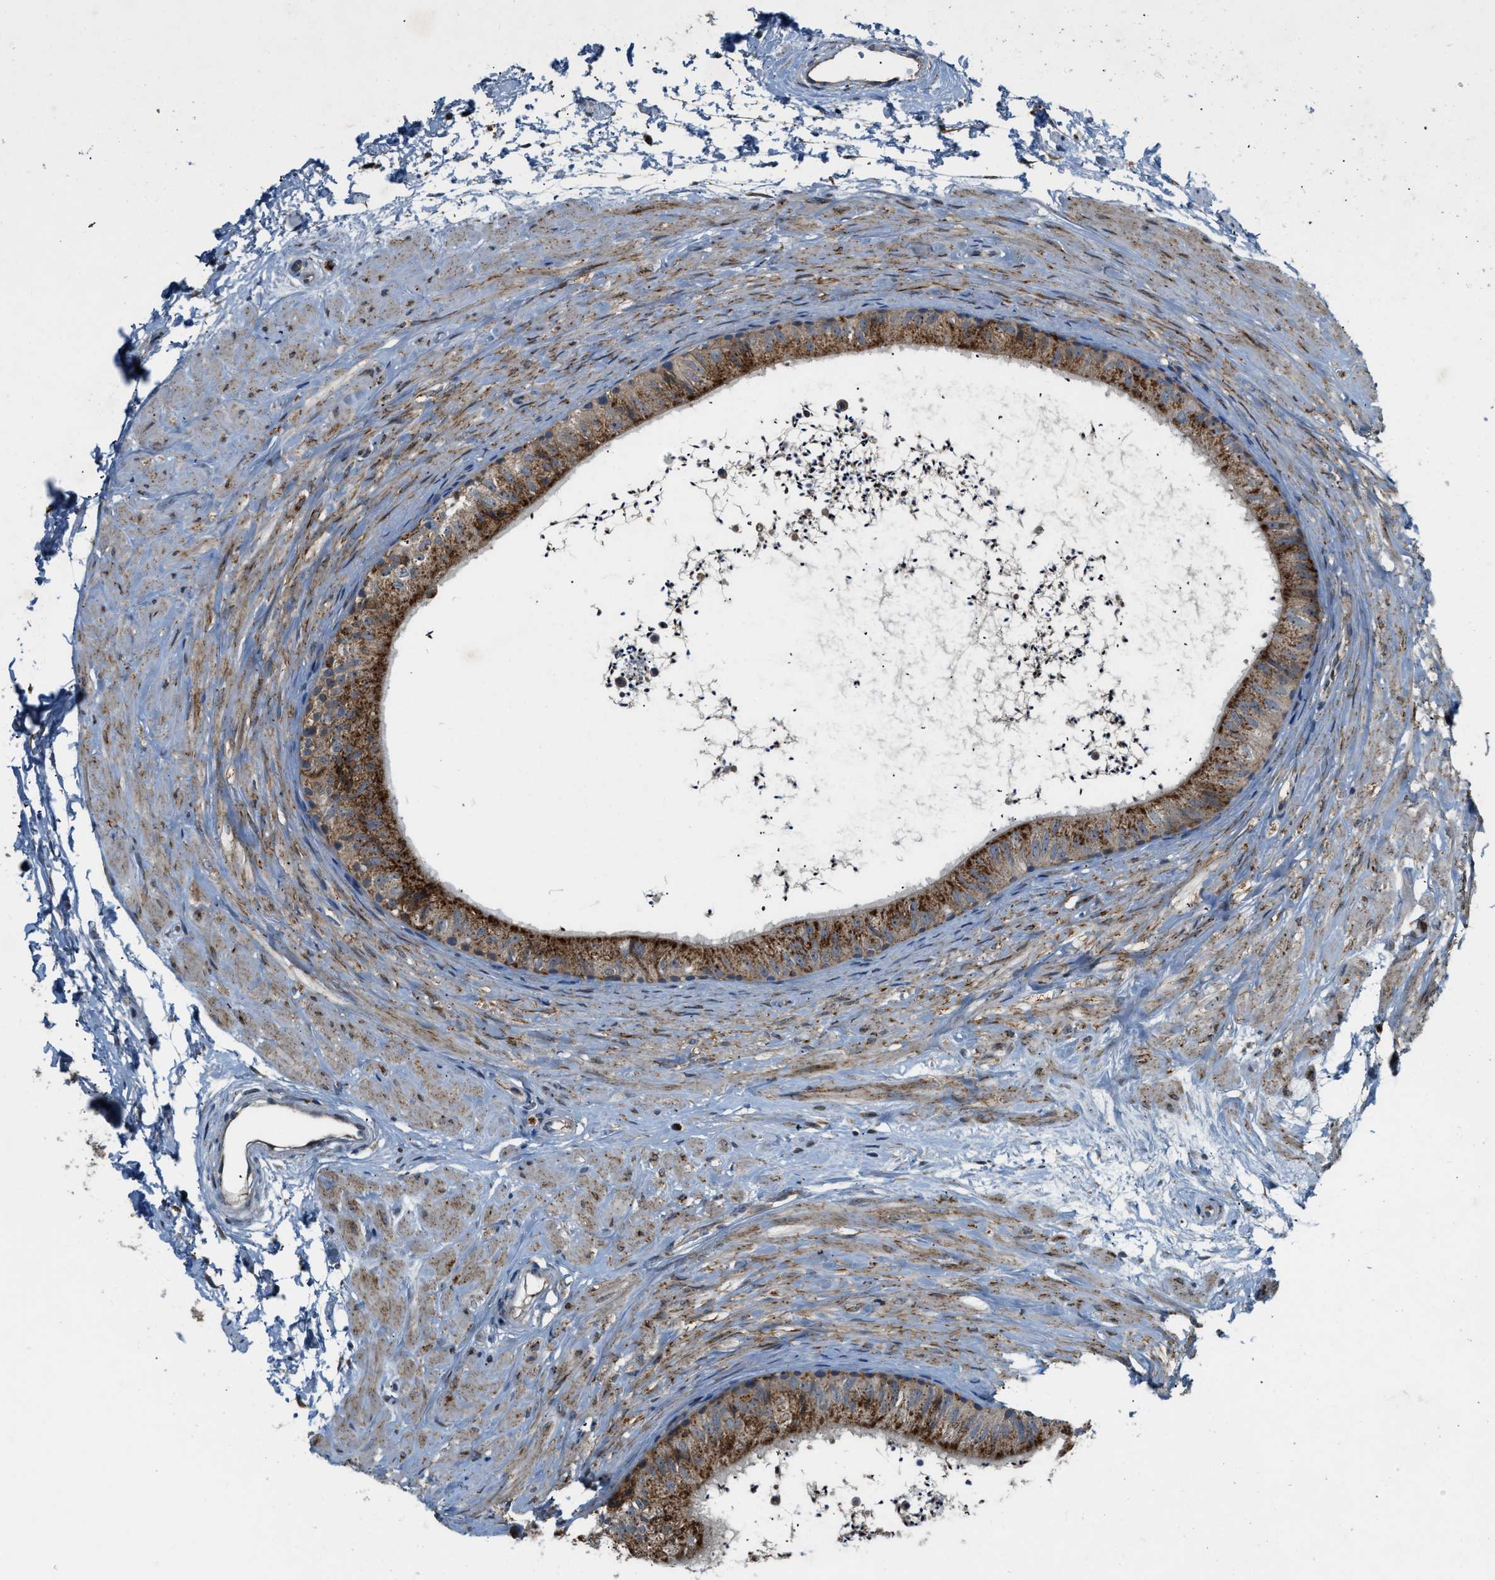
{"staining": {"intensity": "strong", "quantity": ">75%", "location": "cytoplasmic/membranous"}, "tissue": "epididymis", "cell_type": "Glandular cells", "image_type": "normal", "snomed": [{"axis": "morphology", "description": "Normal tissue, NOS"}, {"axis": "topography", "description": "Epididymis"}], "caption": "Brown immunohistochemical staining in benign human epididymis demonstrates strong cytoplasmic/membranous expression in about >75% of glandular cells.", "gene": "STARD3NL", "patient": {"sex": "male", "age": 56}}